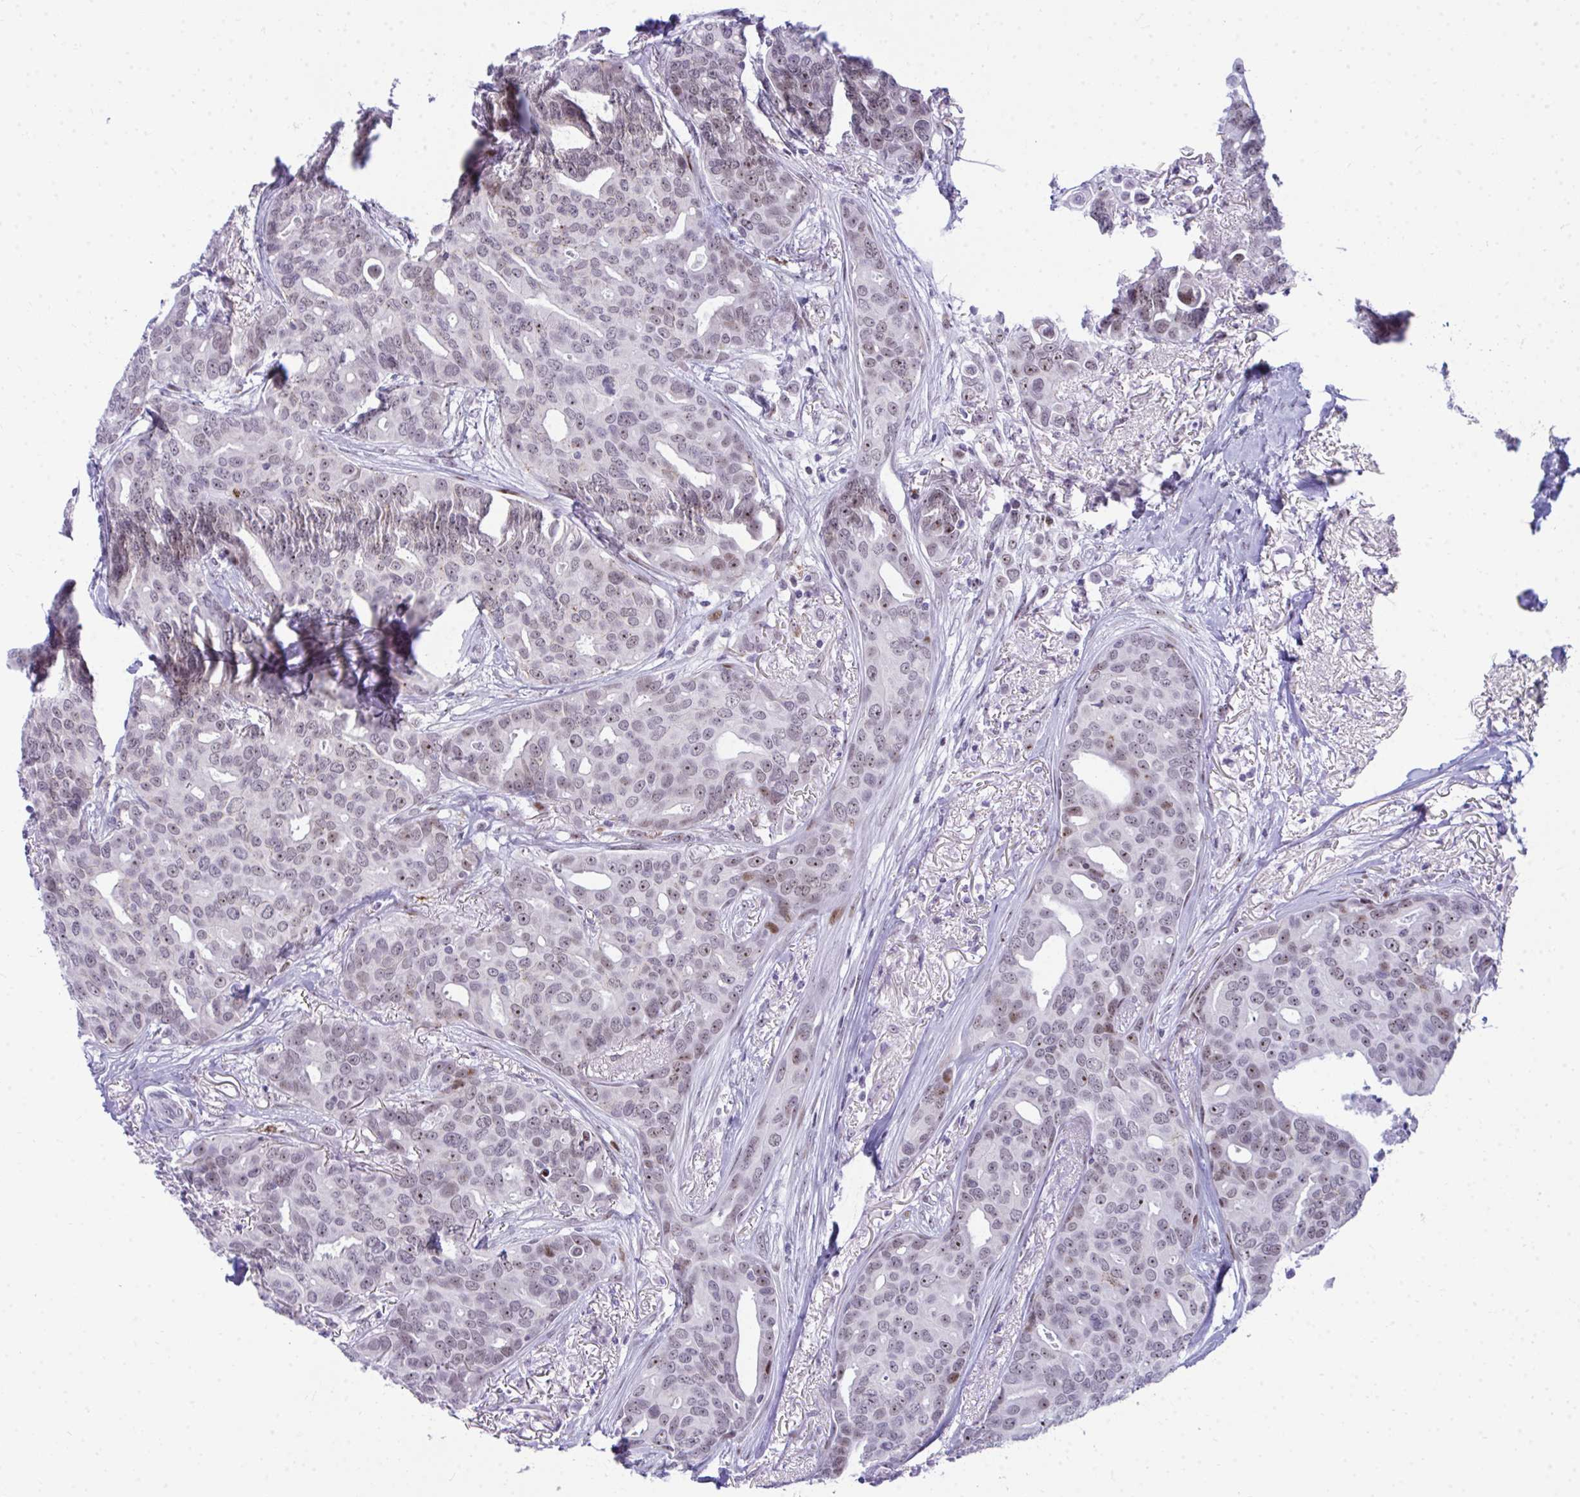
{"staining": {"intensity": "weak", "quantity": ">75%", "location": "nuclear"}, "tissue": "breast cancer", "cell_type": "Tumor cells", "image_type": "cancer", "snomed": [{"axis": "morphology", "description": "Duct carcinoma"}, {"axis": "topography", "description": "Breast"}], "caption": "Breast cancer stained with immunohistochemistry (IHC) exhibits weak nuclear positivity in approximately >75% of tumor cells. (brown staining indicates protein expression, while blue staining denotes nuclei).", "gene": "GLDN", "patient": {"sex": "female", "age": 54}}